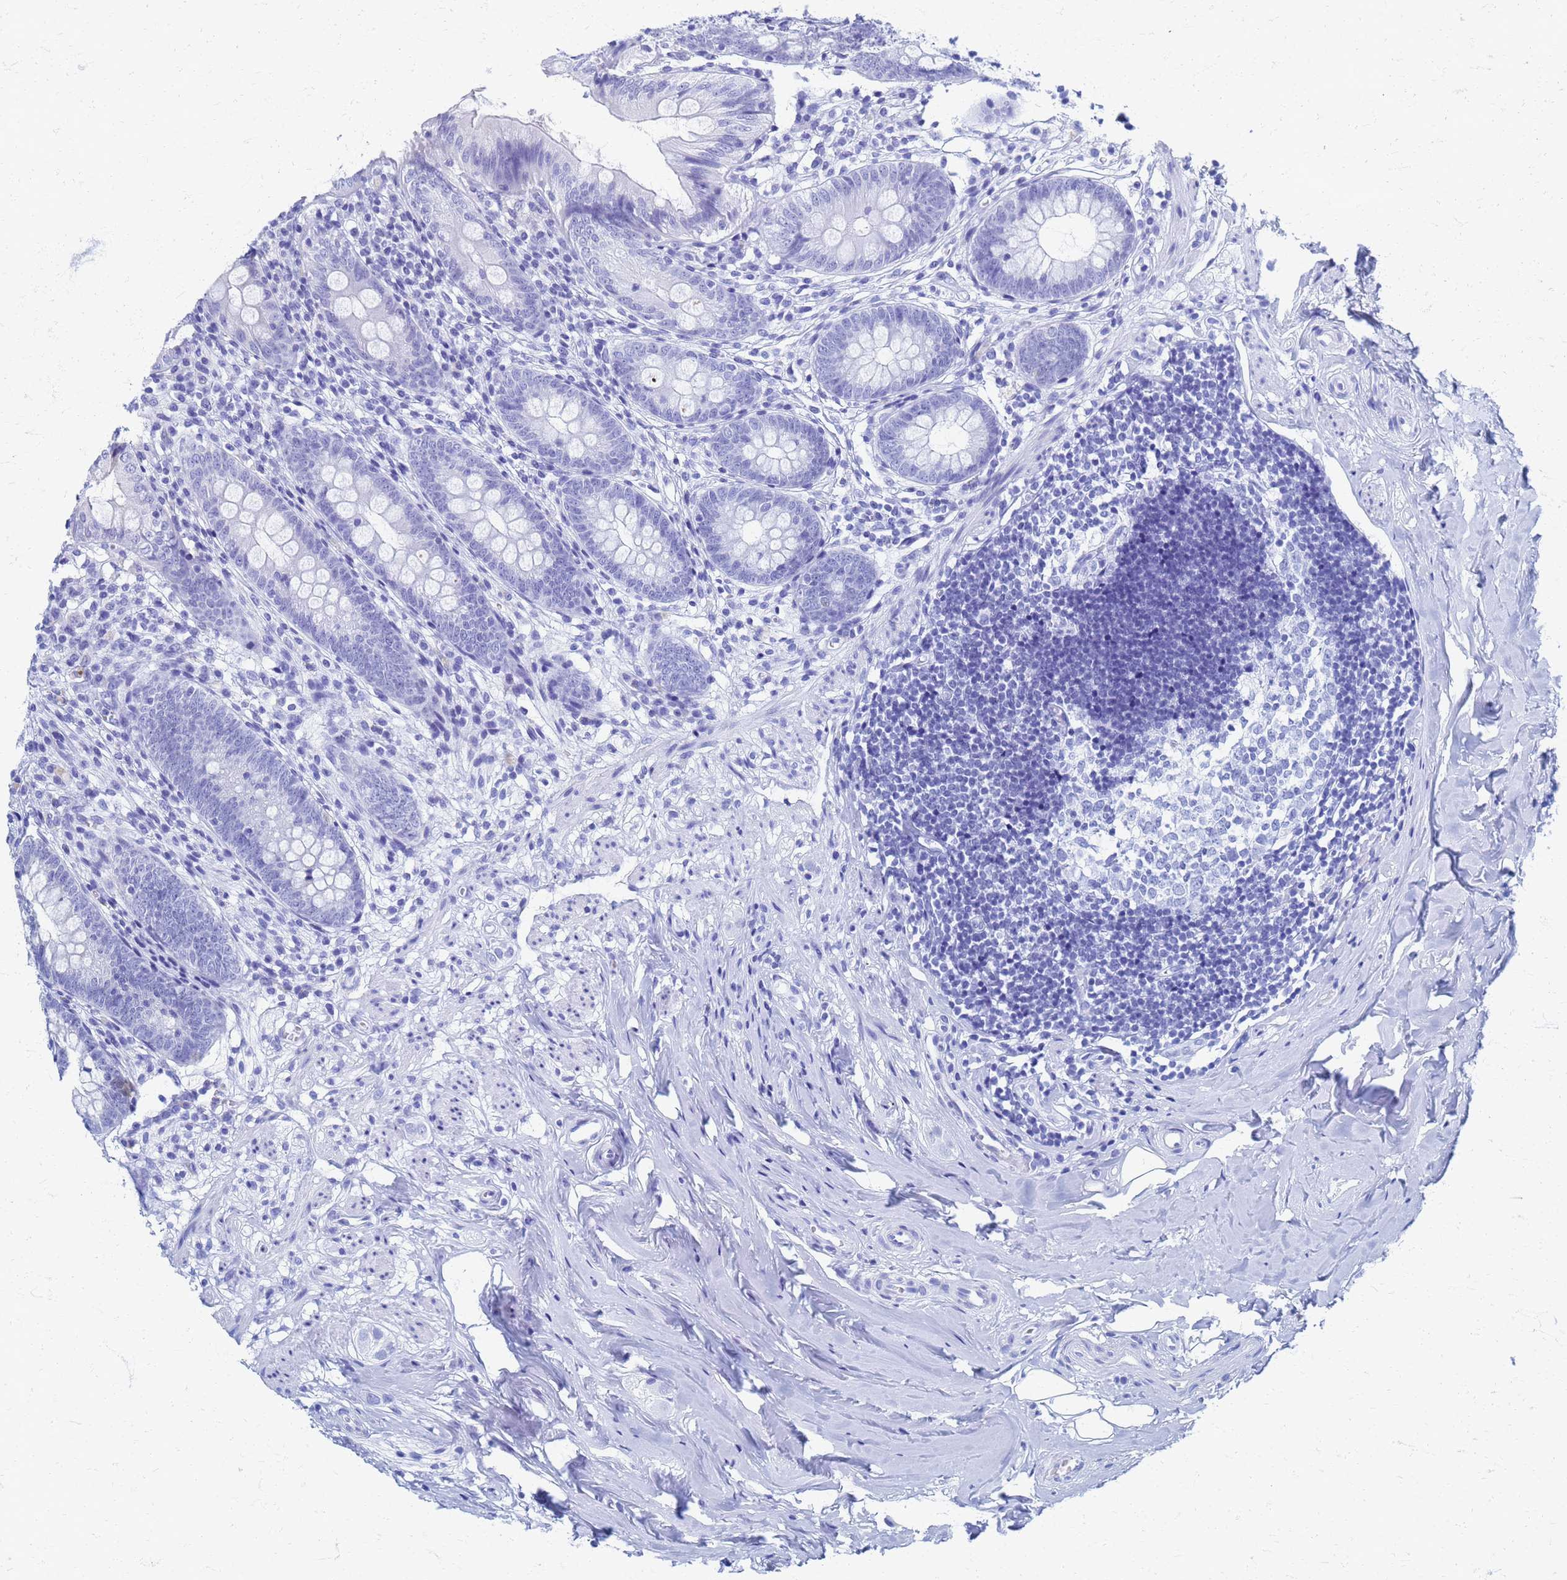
{"staining": {"intensity": "negative", "quantity": "none", "location": "none"}, "tissue": "appendix", "cell_type": "Glandular cells", "image_type": "normal", "snomed": [{"axis": "morphology", "description": "Normal tissue, NOS"}, {"axis": "topography", "description": "Appendix"}], "caption": "Unremarkable appendix was stained to show a protein in brown. There is no significant positivity in glandular cells.", "gene": "ATPAF1", "patient": {"sex": "female", "age": 51}}